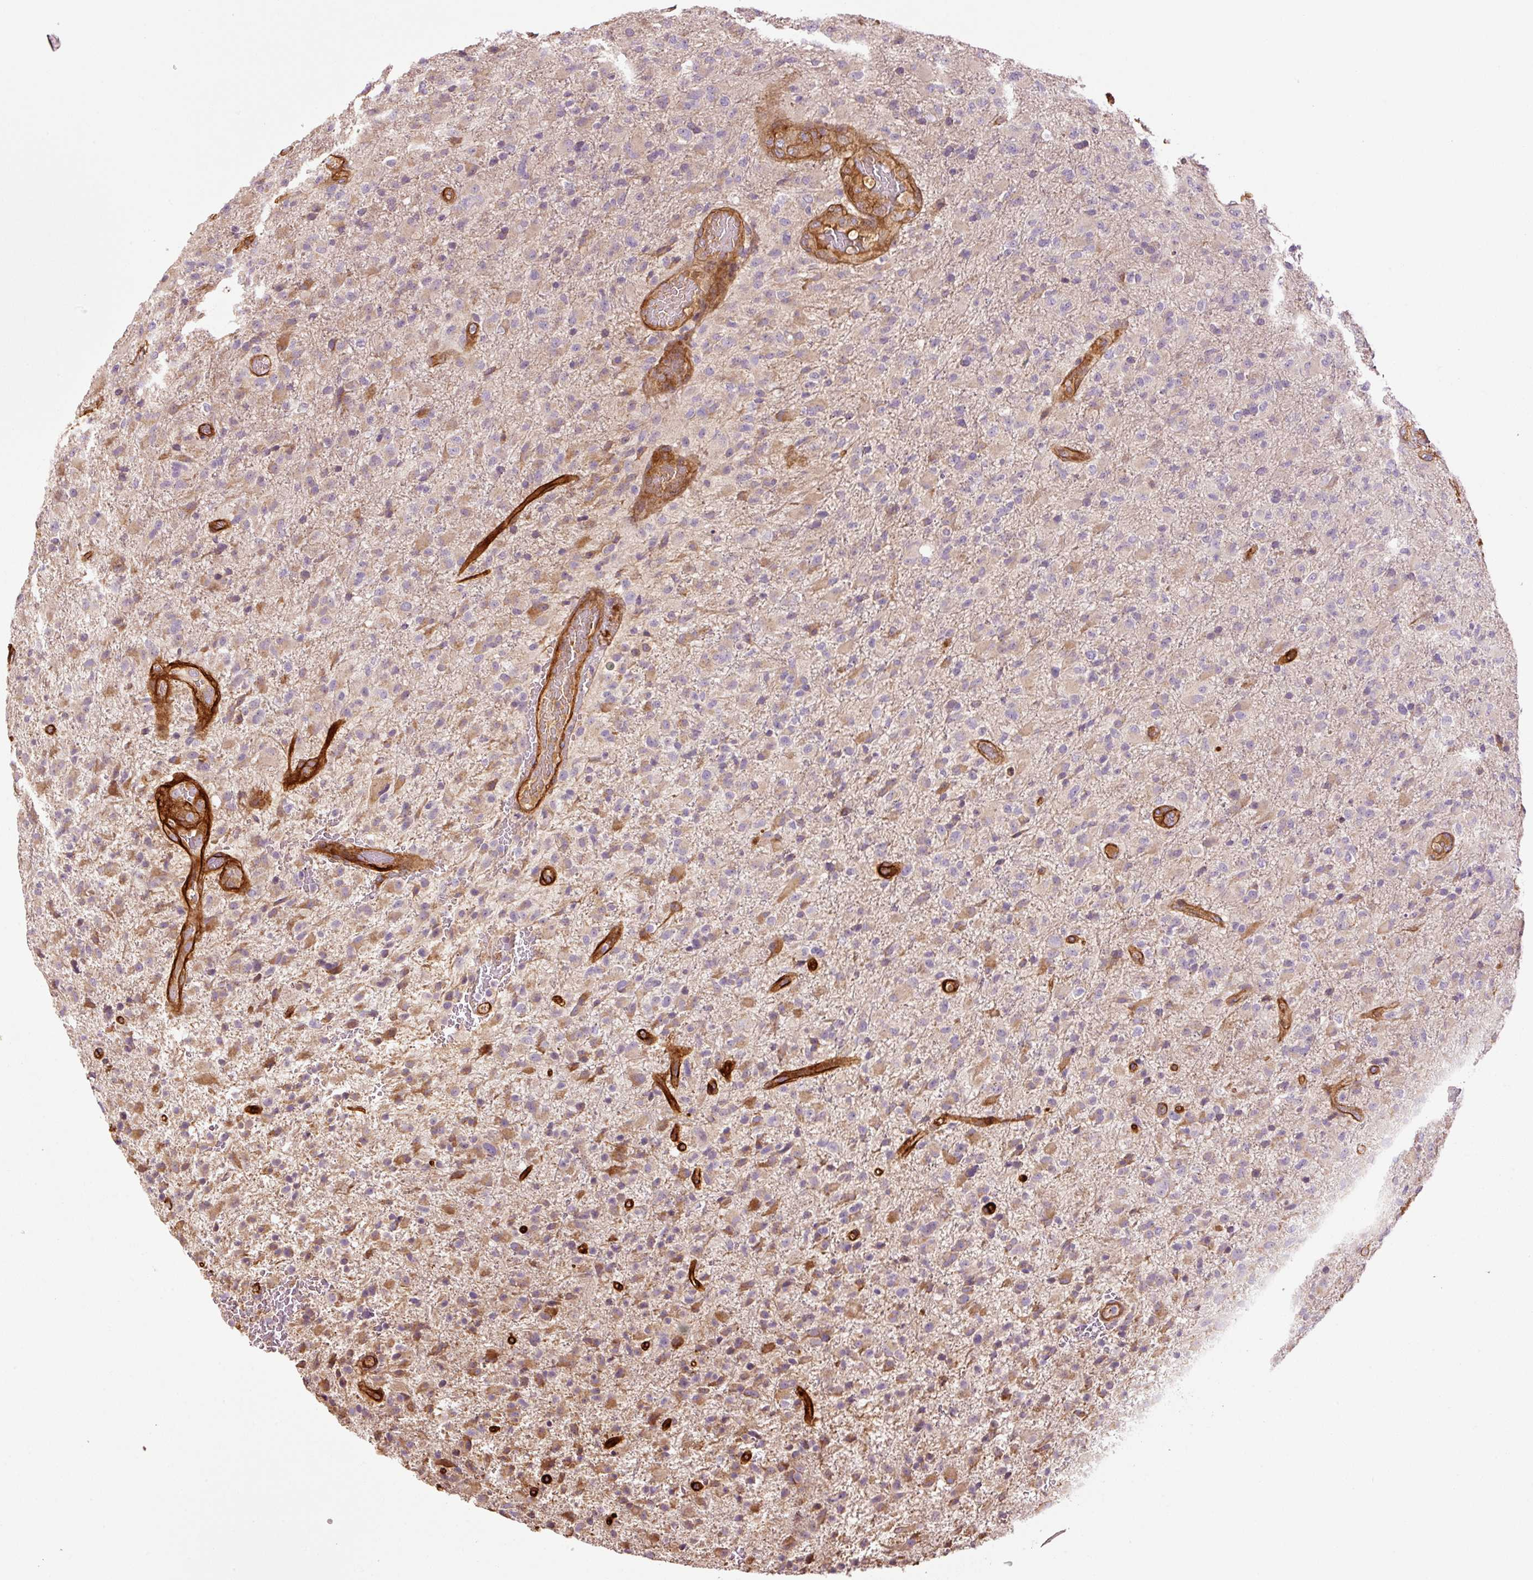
{"staining": {"intensity": "moderate", "quantity": "<25%", "location": "cytoplasmic/membranous"}, "tissue": "glioma", "cell_type": "Tumor cells", "image_type": "cancer", "snomed": [{"axis": "morphology", "description": "Glioma, malignant, Low grade"}, {"axis": "topography", "description": "Brain"}], "caption": "Human malignant glioma (low-grade) stained for a protein (brown) exhibits moderate cytoplasmic/membranous positive staining in approximately <25% of tumor cells.", "gene": "NID2", "patient": {"sex": "male", "age": 65}}